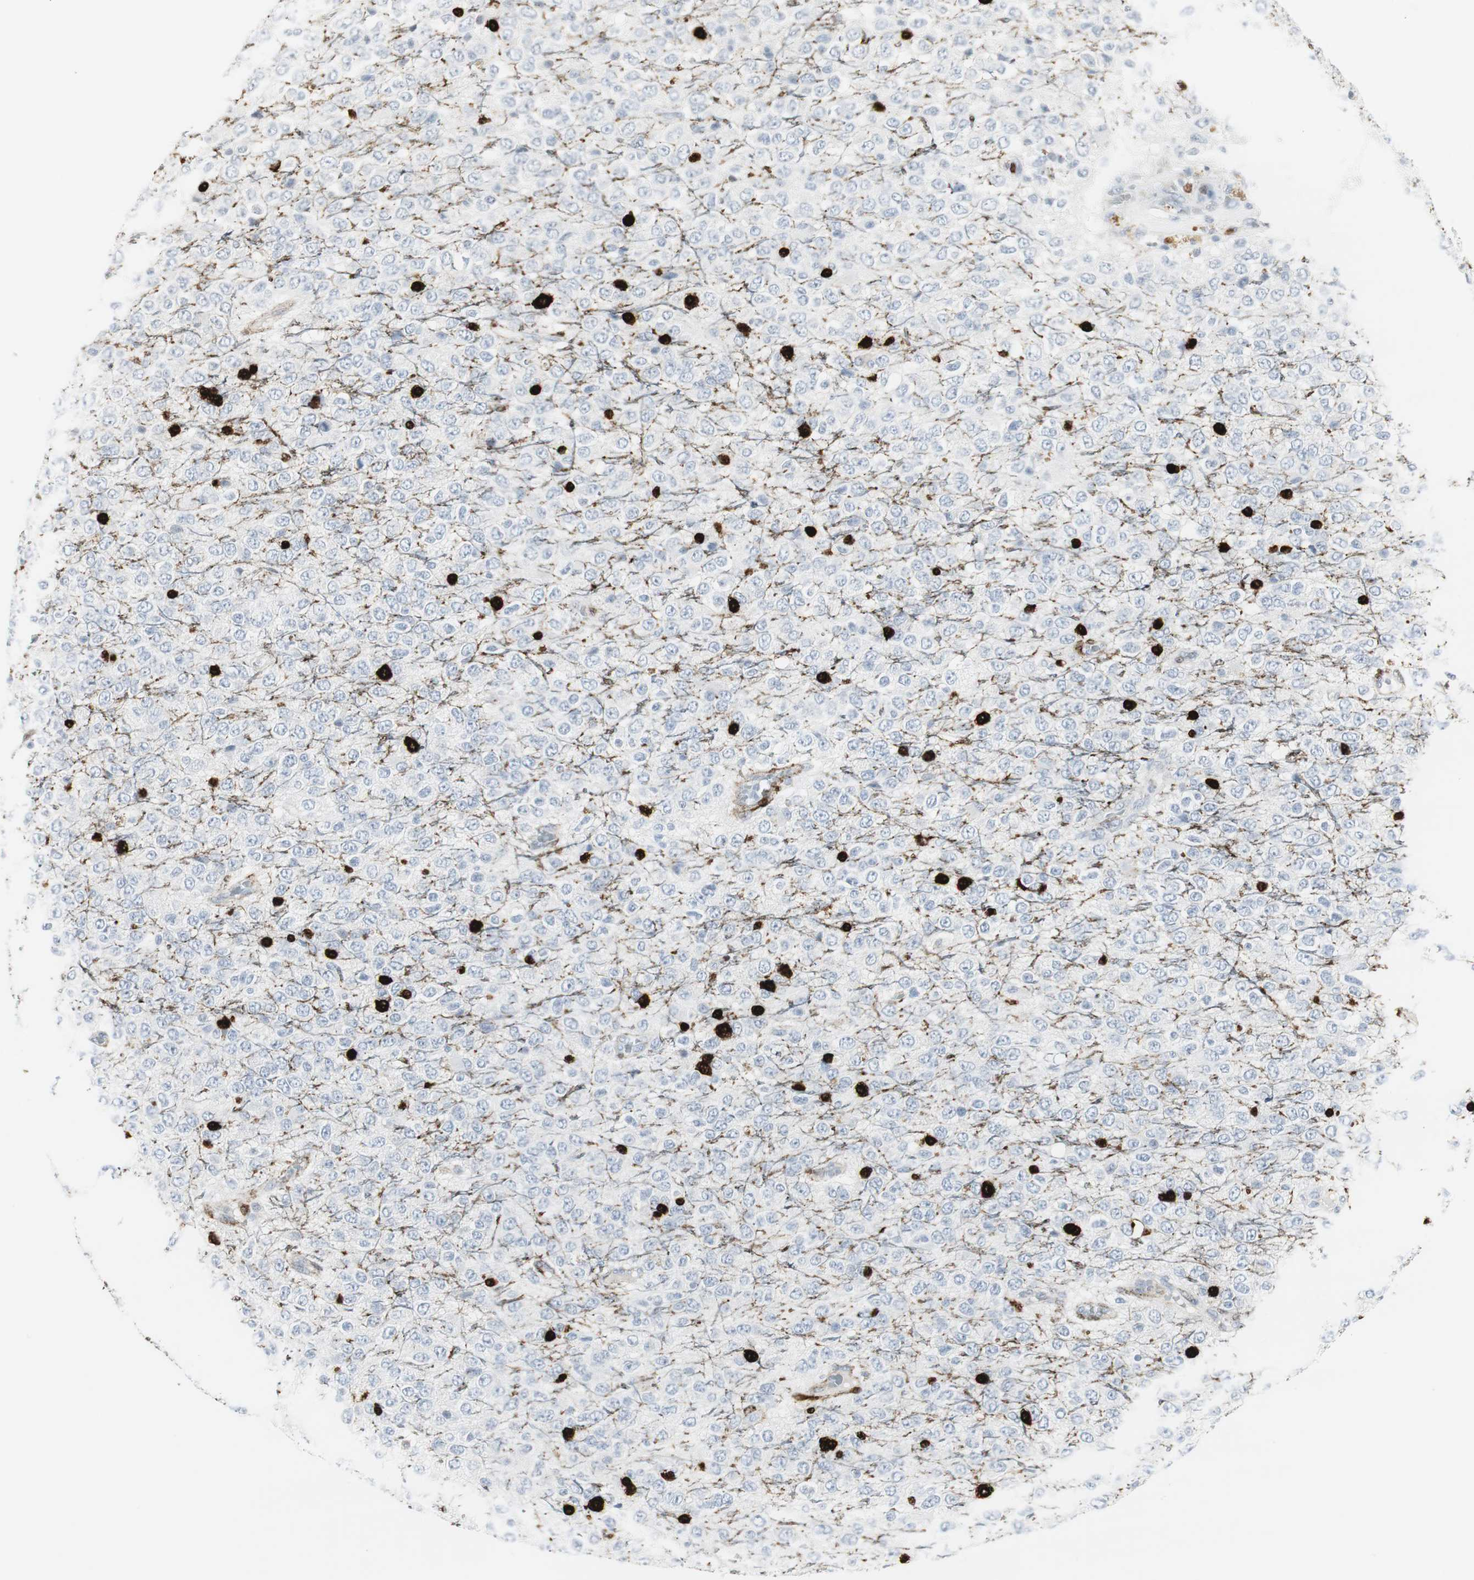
{"staining": {"intensity": "strong", "quantity": "<25%", "location": "cytoplasmic/membranous,nuclear"}, "tissue": "glioma", "cell_type": "Tumor cells", "image_type": "cancer", "snomed": [{"axis": "morphology", "description": "Glioma, malignant, High grade"}, {"axis": "topography", "description": "pancreas cauda"}], "caption": "Human malignant glioma (high-grade) stained with a protein marker reveals strong staining in tumor cells.", "gene": "PPP1R14A", "patient": {"sex": "male", "age": 60}}